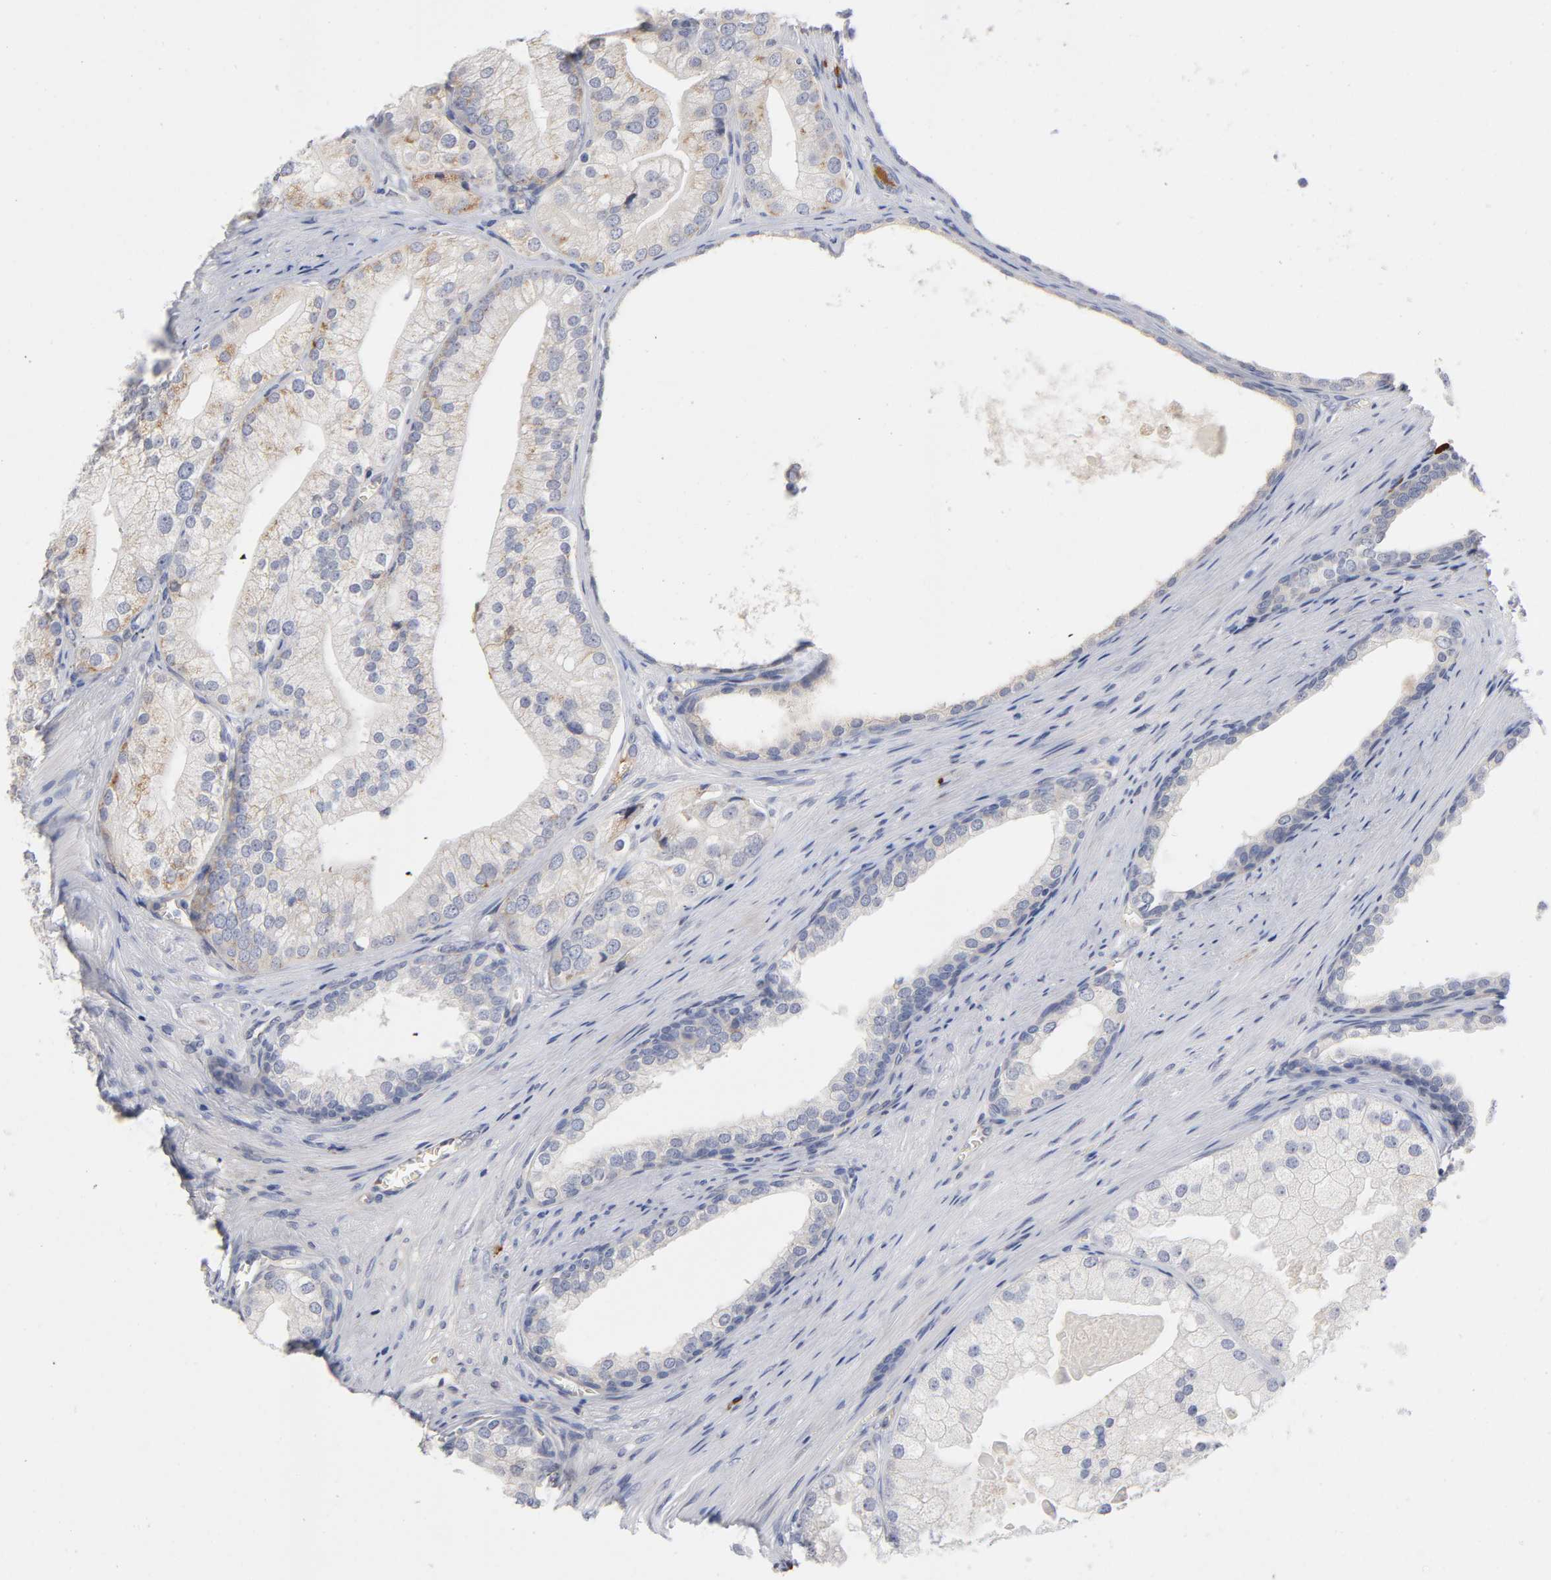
{"staining": {"intensity": "weak", "quantity": "25%-75%", "location": "cytoplasmic/membranous"}, "tissue": "prostate cancer", "cell_type": "Tumor cells", "image_type": "cancer", "snomed": [{"axis": "morphology", "description": "Adenocarcinoma, Low grade"}, {"axis": "topography", "description": "Prostate"}], "caption": "This is an image of immunohistochemistry staining of prostate adenocarcinoma (low-grade), which shows weak expression in the cytoplasmic/membranous of tumor cells.", "gene": "NOVA1", "patient": {"sex": "male", "age": 69}}